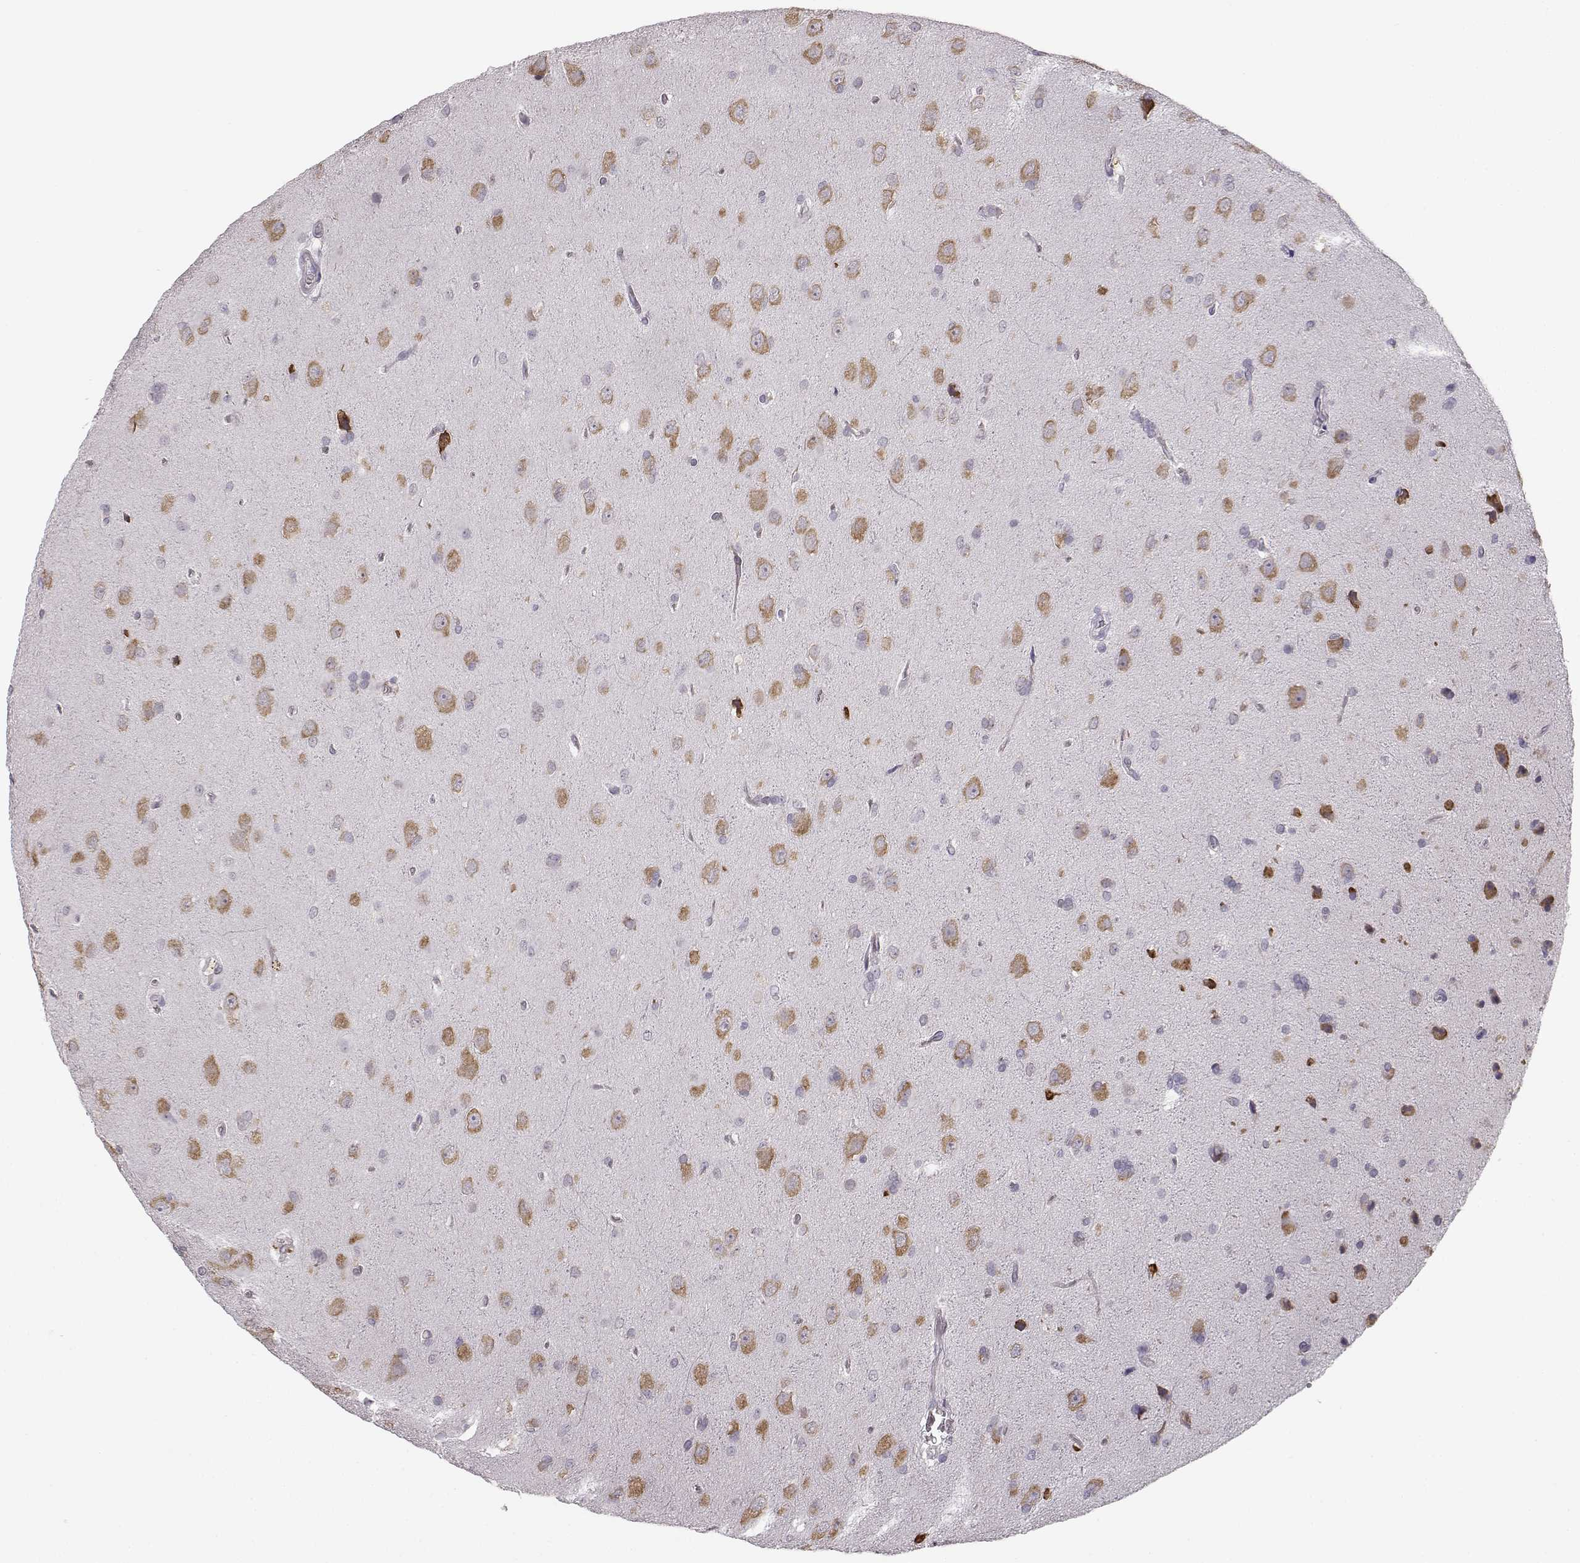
{"staining": {"intensity": "negative", "quantity": "none", "location": "none"}, "tissue": "glioma", "cell_type": "Tumor cells", "image_type": "cancer", "snomed": [{"axis": "morphology", "description": "Glioma, malignant, Low grade"}, {"axis": "topography", "description": "Brain"}], "caption": "The image exhibits no significant positivity in tumor cells of malignant glioma (low-grade).", "gene": "BFSP2", "patient": {"sex": "male", "age": 58}}